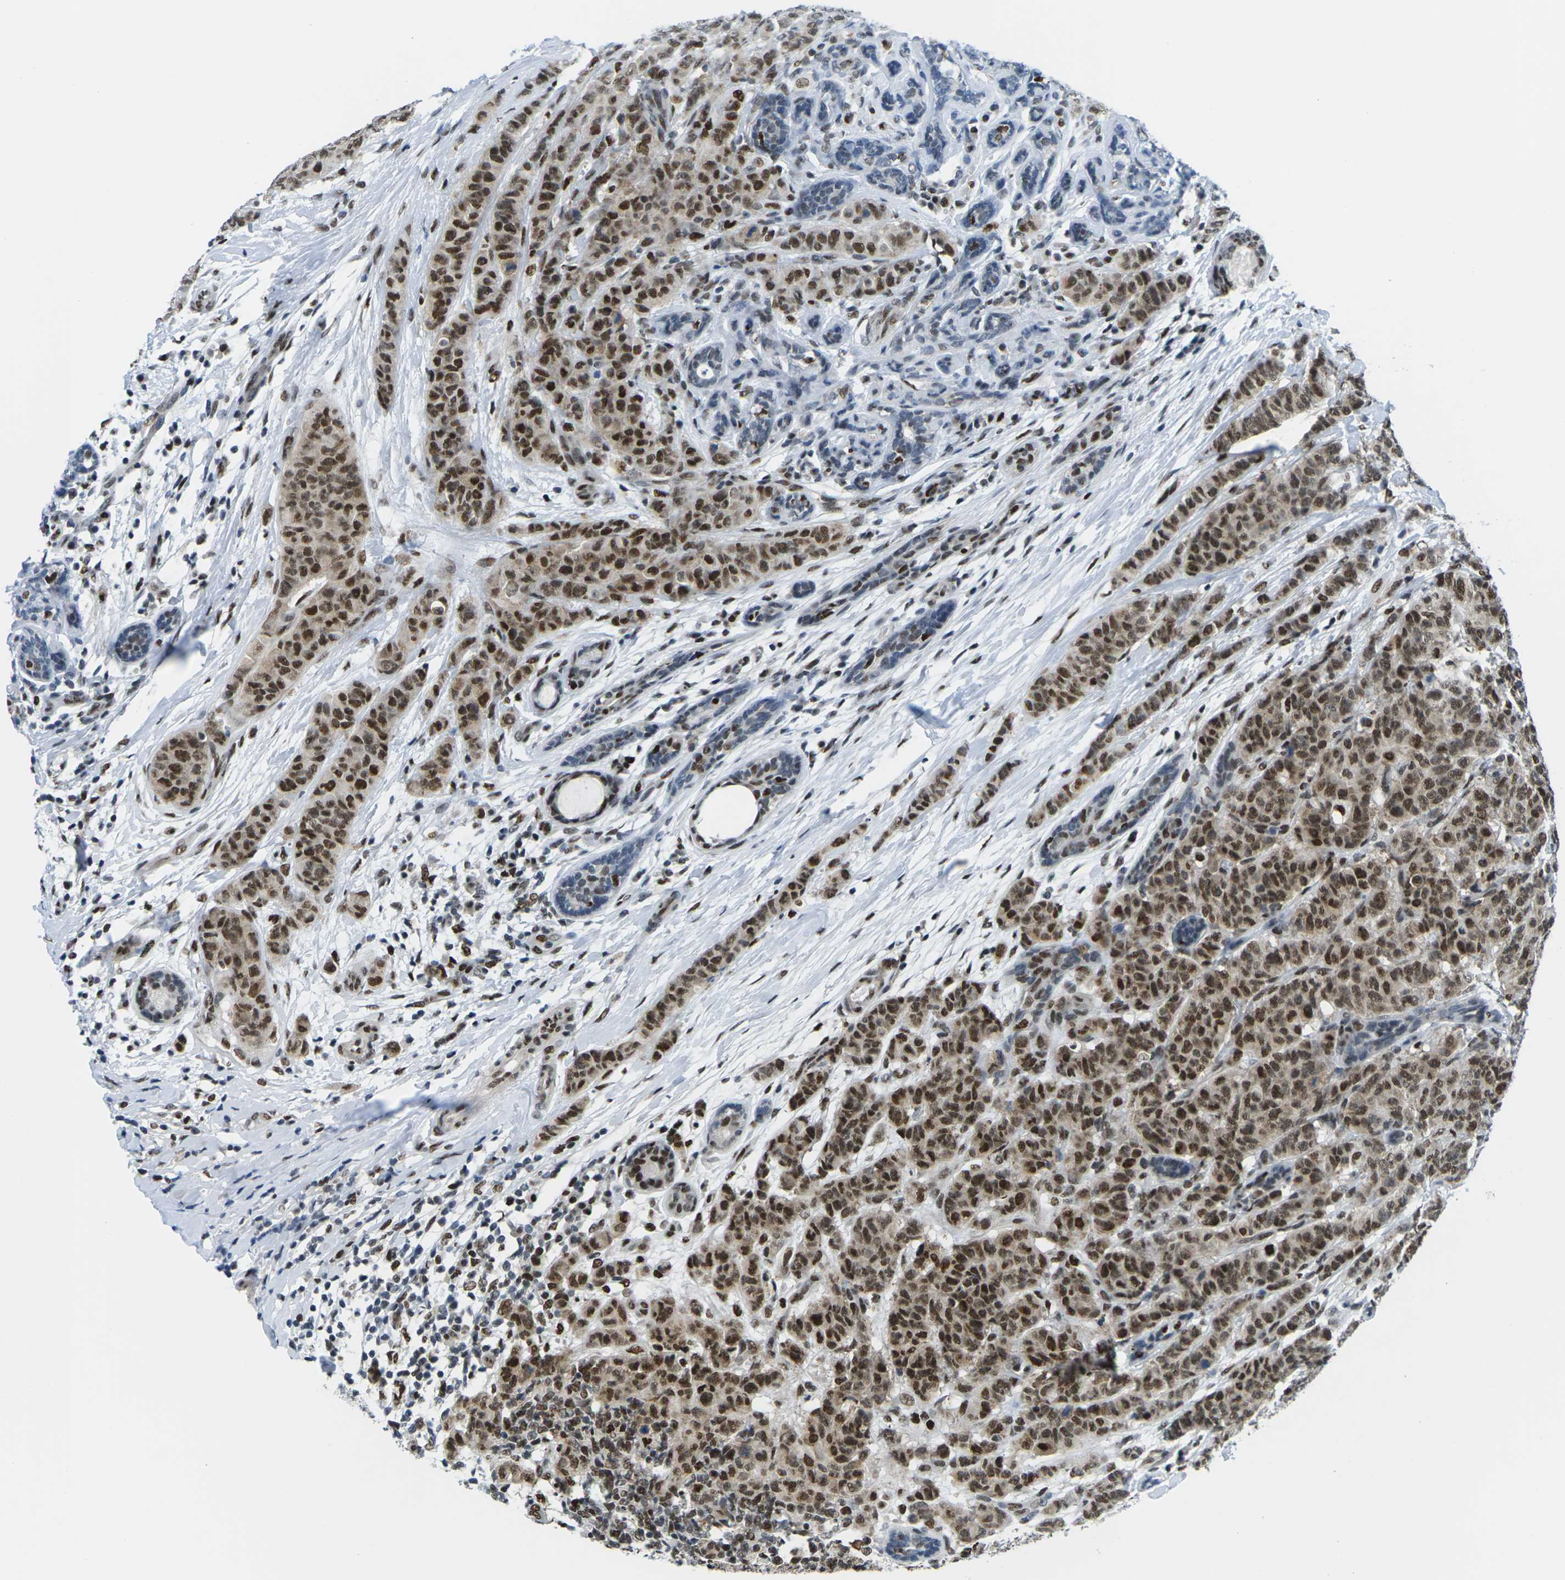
{"staining": {"intensity": "strong", "quantity": ">75%", "location": "nuclear"}, "tissue": "breast cancer", "cell_type": "Tumor cells", "image_type": "cancer", "snomed": [{"axis": "morphology", "description": "Normal tissue, NOS"}, {"axis": "morphology", "description": "Duct carcinoma"}, {"axis": "topography", "description": "Breast"}], "caption": "Strong nuclear positivity is identified in about >75% of tumor cells in breast cancer (intraductal carcinoma).", "gene": "PSME3", "patient": {"sex": "female", "age": 40}}